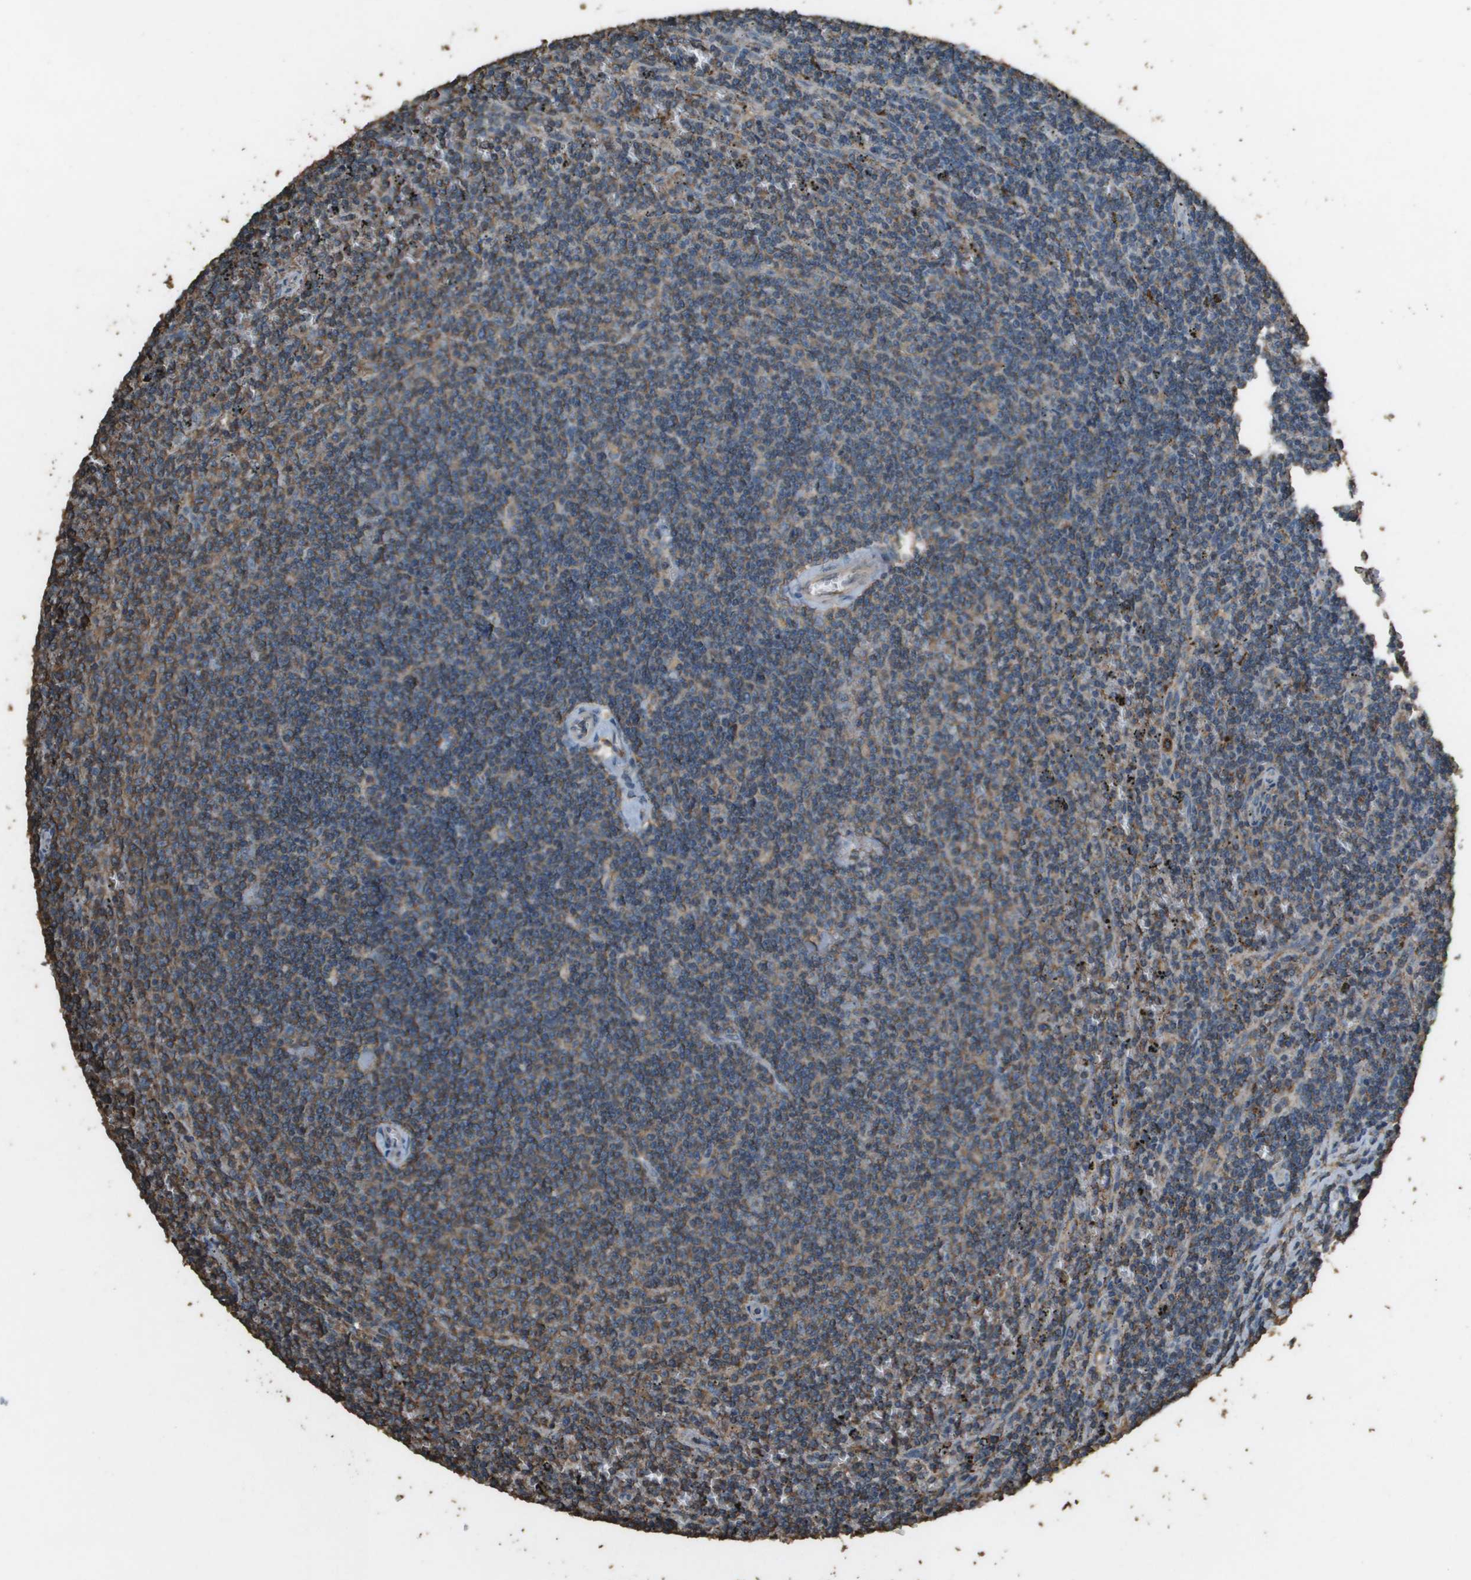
{"staining": {"intensity": "weak", "quantity": "<25%", "location": "cytoplasmic/membranous"}, "tissue": "lymphoma", "cell_type": "Tumor cells", "image_type": "cancer", "snomed": [{"axis": "morphology", "description": "Malignant lymphoma, non-Hodgkin's type, Low grade"}, {"axis": "topography", "description": "Spleen"}], "caption": "A histopathology image of low-grade malignant lymphoma, non-Hodgkin's type stained for a protein exhibits no brown staining in tumor cells. (Immunohistochemistry (ihc), brightfield microscopy, high magnification).", "gene": "MS4A7", "patient": {"sex": "female", "age": 50}}